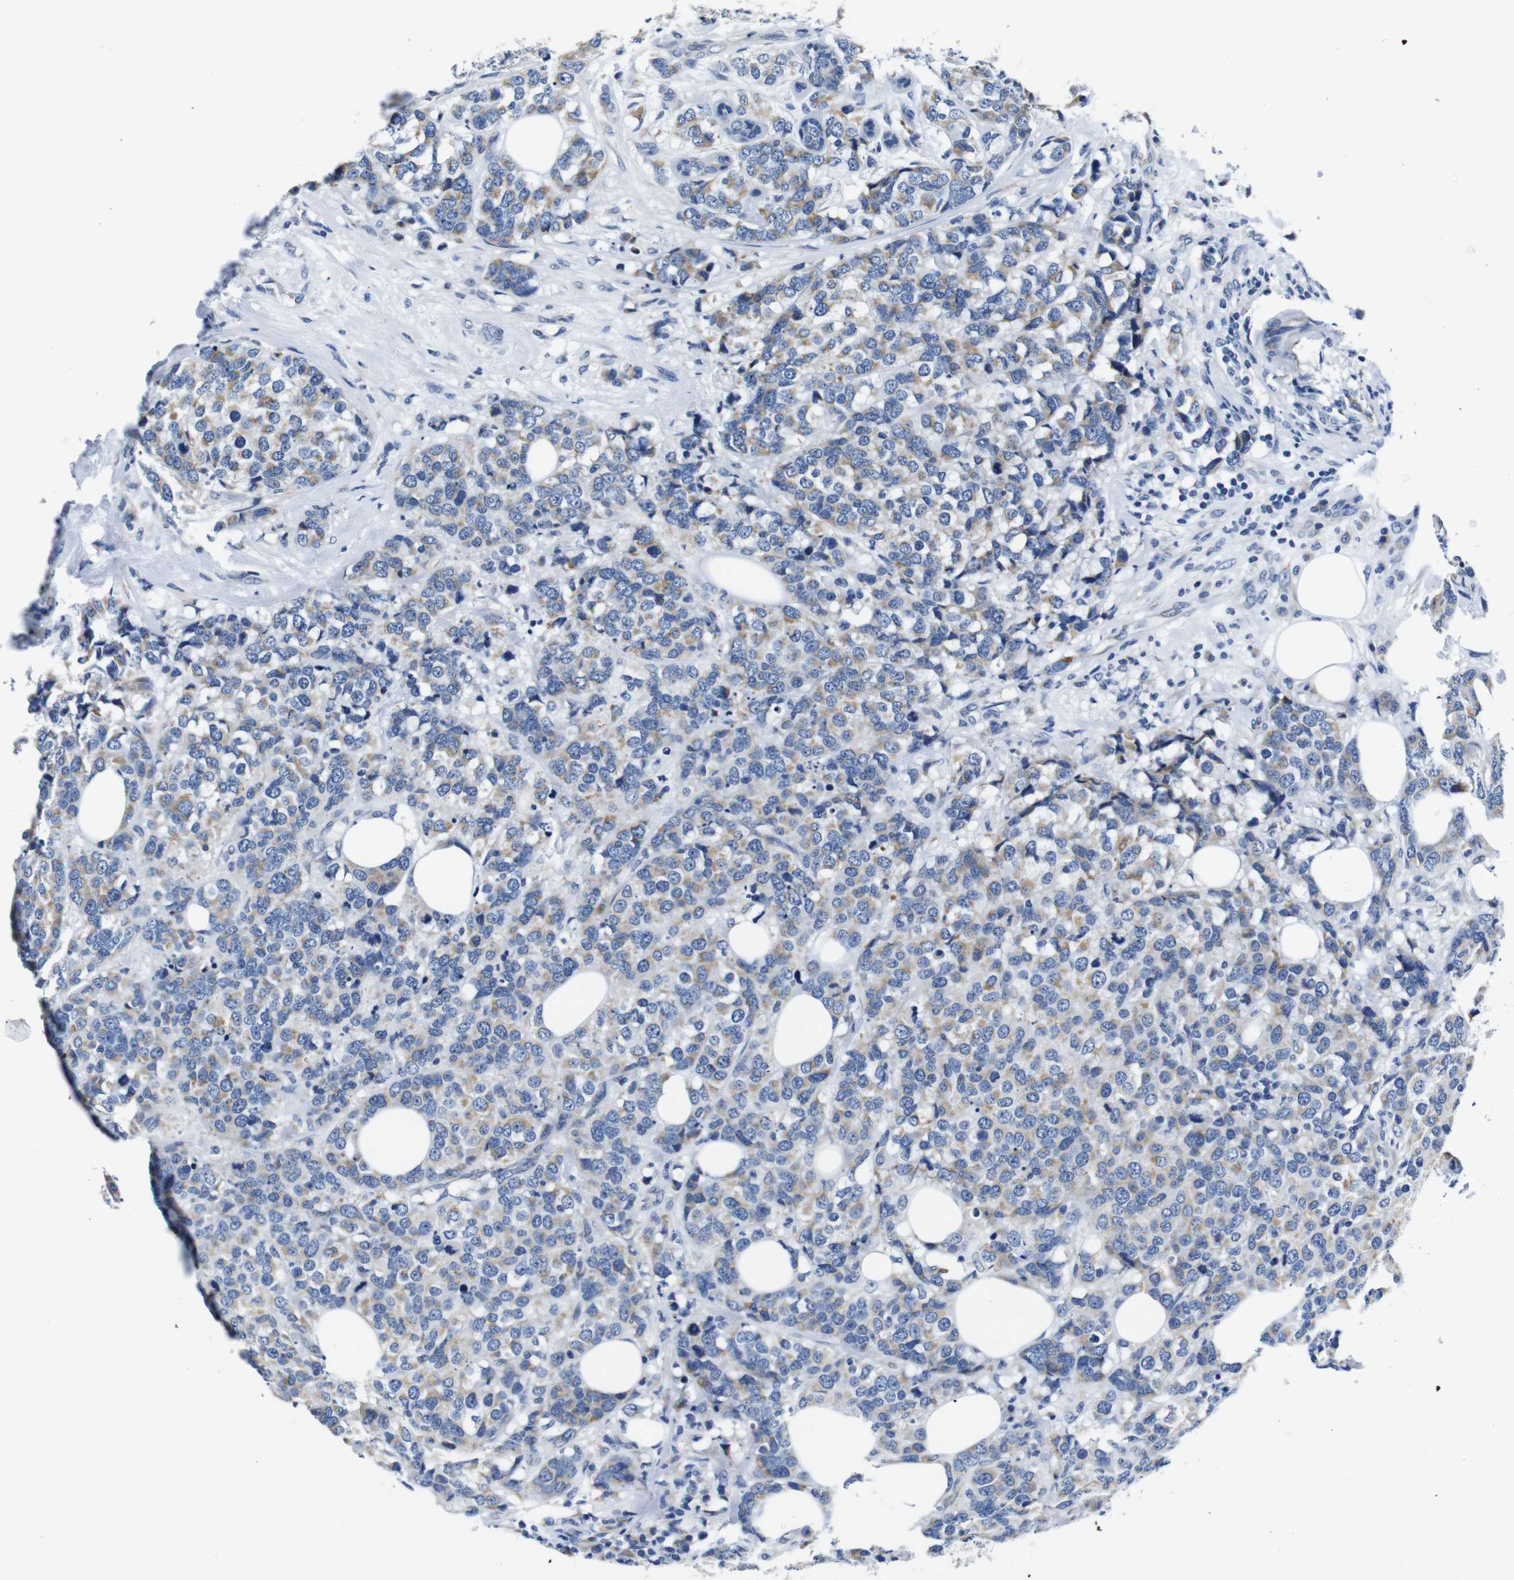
{"staining": {"intensity": "weak", "quantity": ">75%", "location": "cytoplasmic/membranous"}, "tissue": "breast cancer", "cell_type": "Tumor cells", "image_type": "cancer", "snomed": [{"axis": "morphology", "description": "Lobular carcinoma"}, {"axis": "topography", "description": "Breast"}], "caption": "A low amount of weak cytoplasmic/membranous positivity is identified in about >75% of tumor cells in lobular carcinoma (breast) tissue. Ihc stains the protein of interest in brown and the nuclei are stained blue.", "gene": "SNX19", "patient": {"sex": "female", "age": 59}}